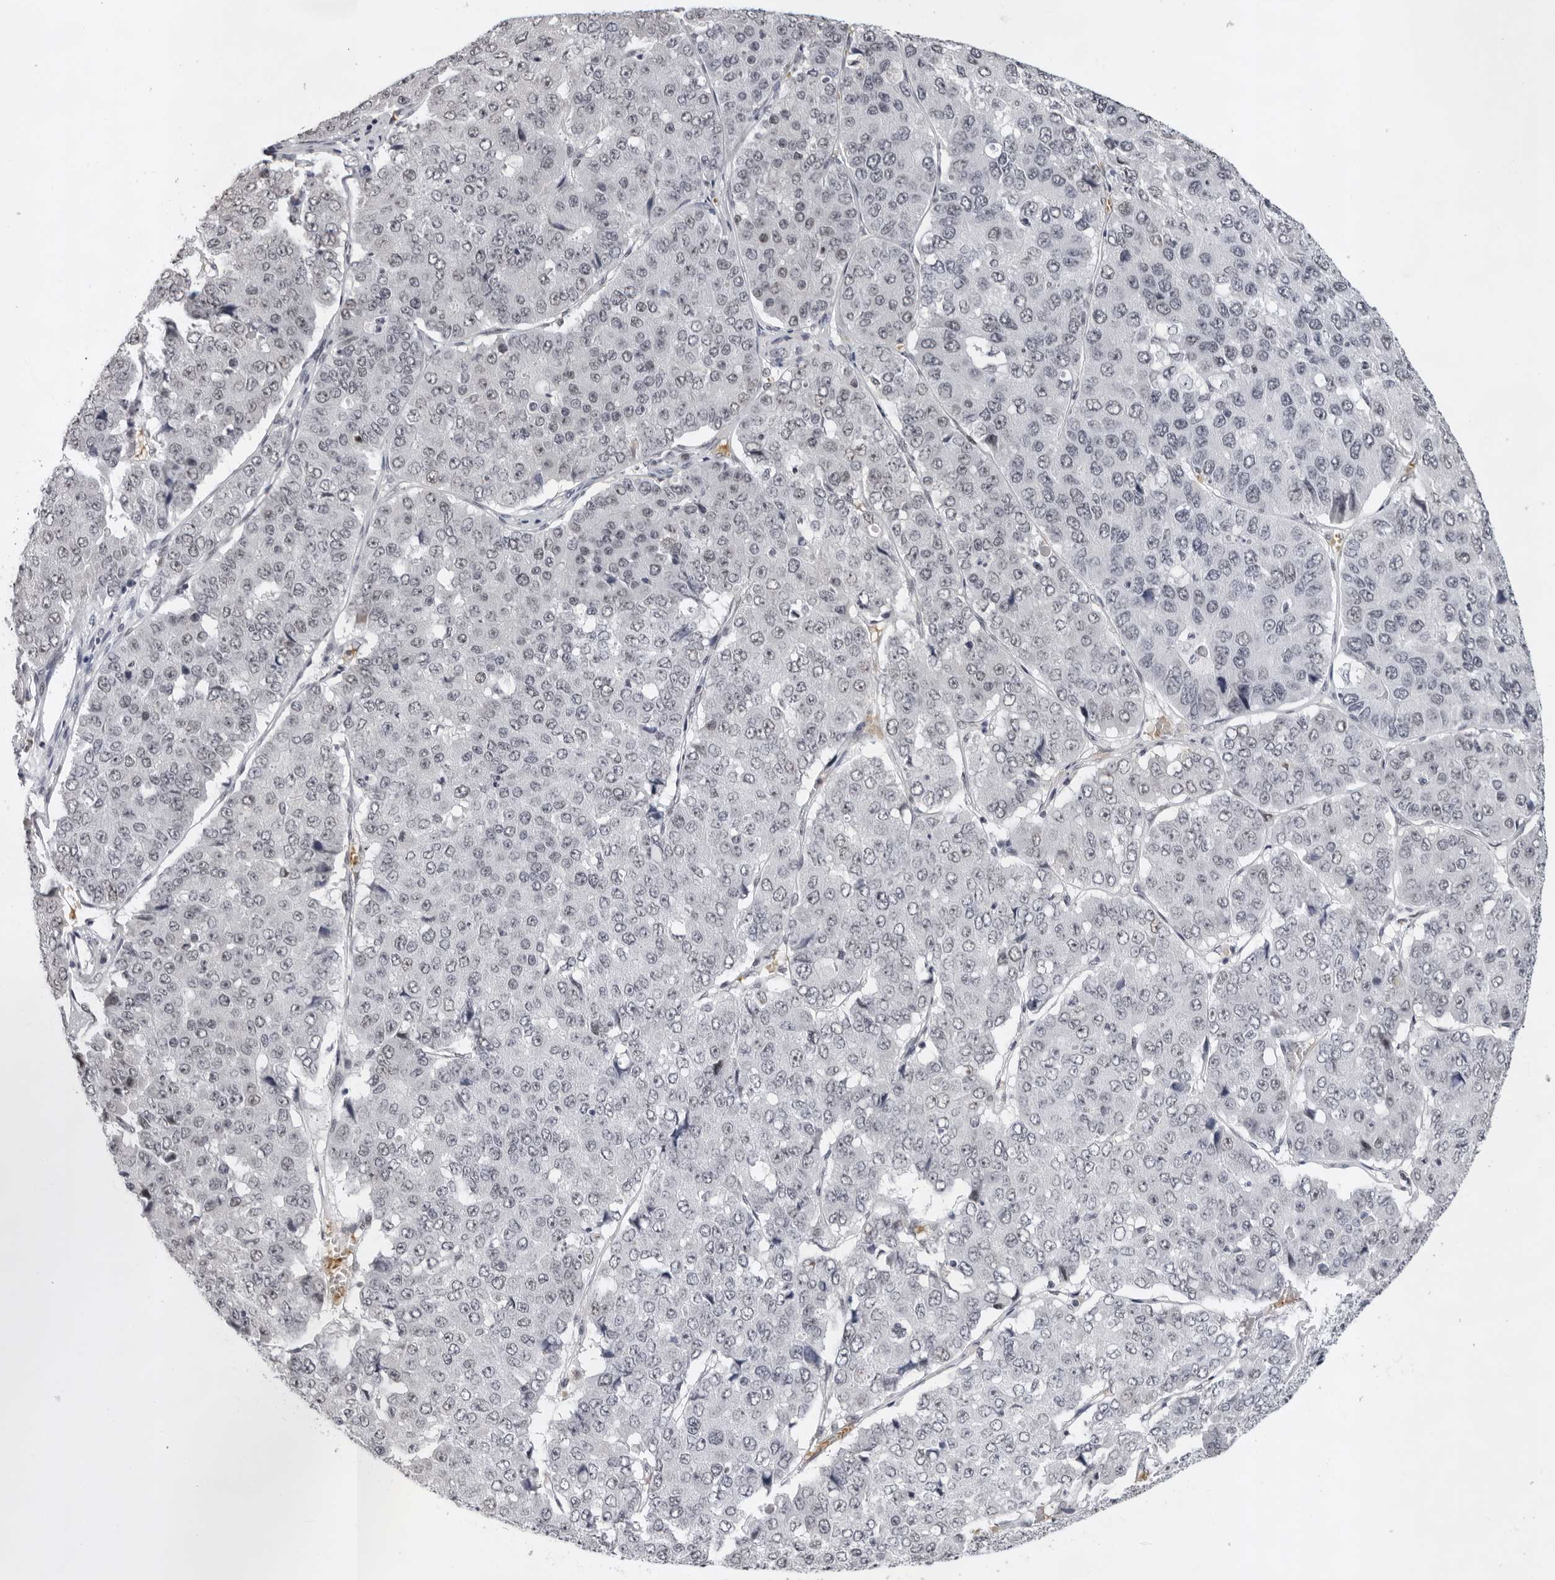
{"staining": {"intensity": "negative", "quantity": "none", "location": "none"}, "tissue": "pancreatic cancer", "cell_type": "Tumor cells", "image_type": "cancer", "snomed": [{"axis": "morphology", "description": "Adenocarcinoma, NOS"}, {"axis": "topography", "description": "Pancreas"}], "caption": "Pancreatic adenocarcinoma was stained to show a protein in brown. There is no significant positivity in tumor cells.", "gene": "USP1", "patient": {"sex": "male", "age": 50}}